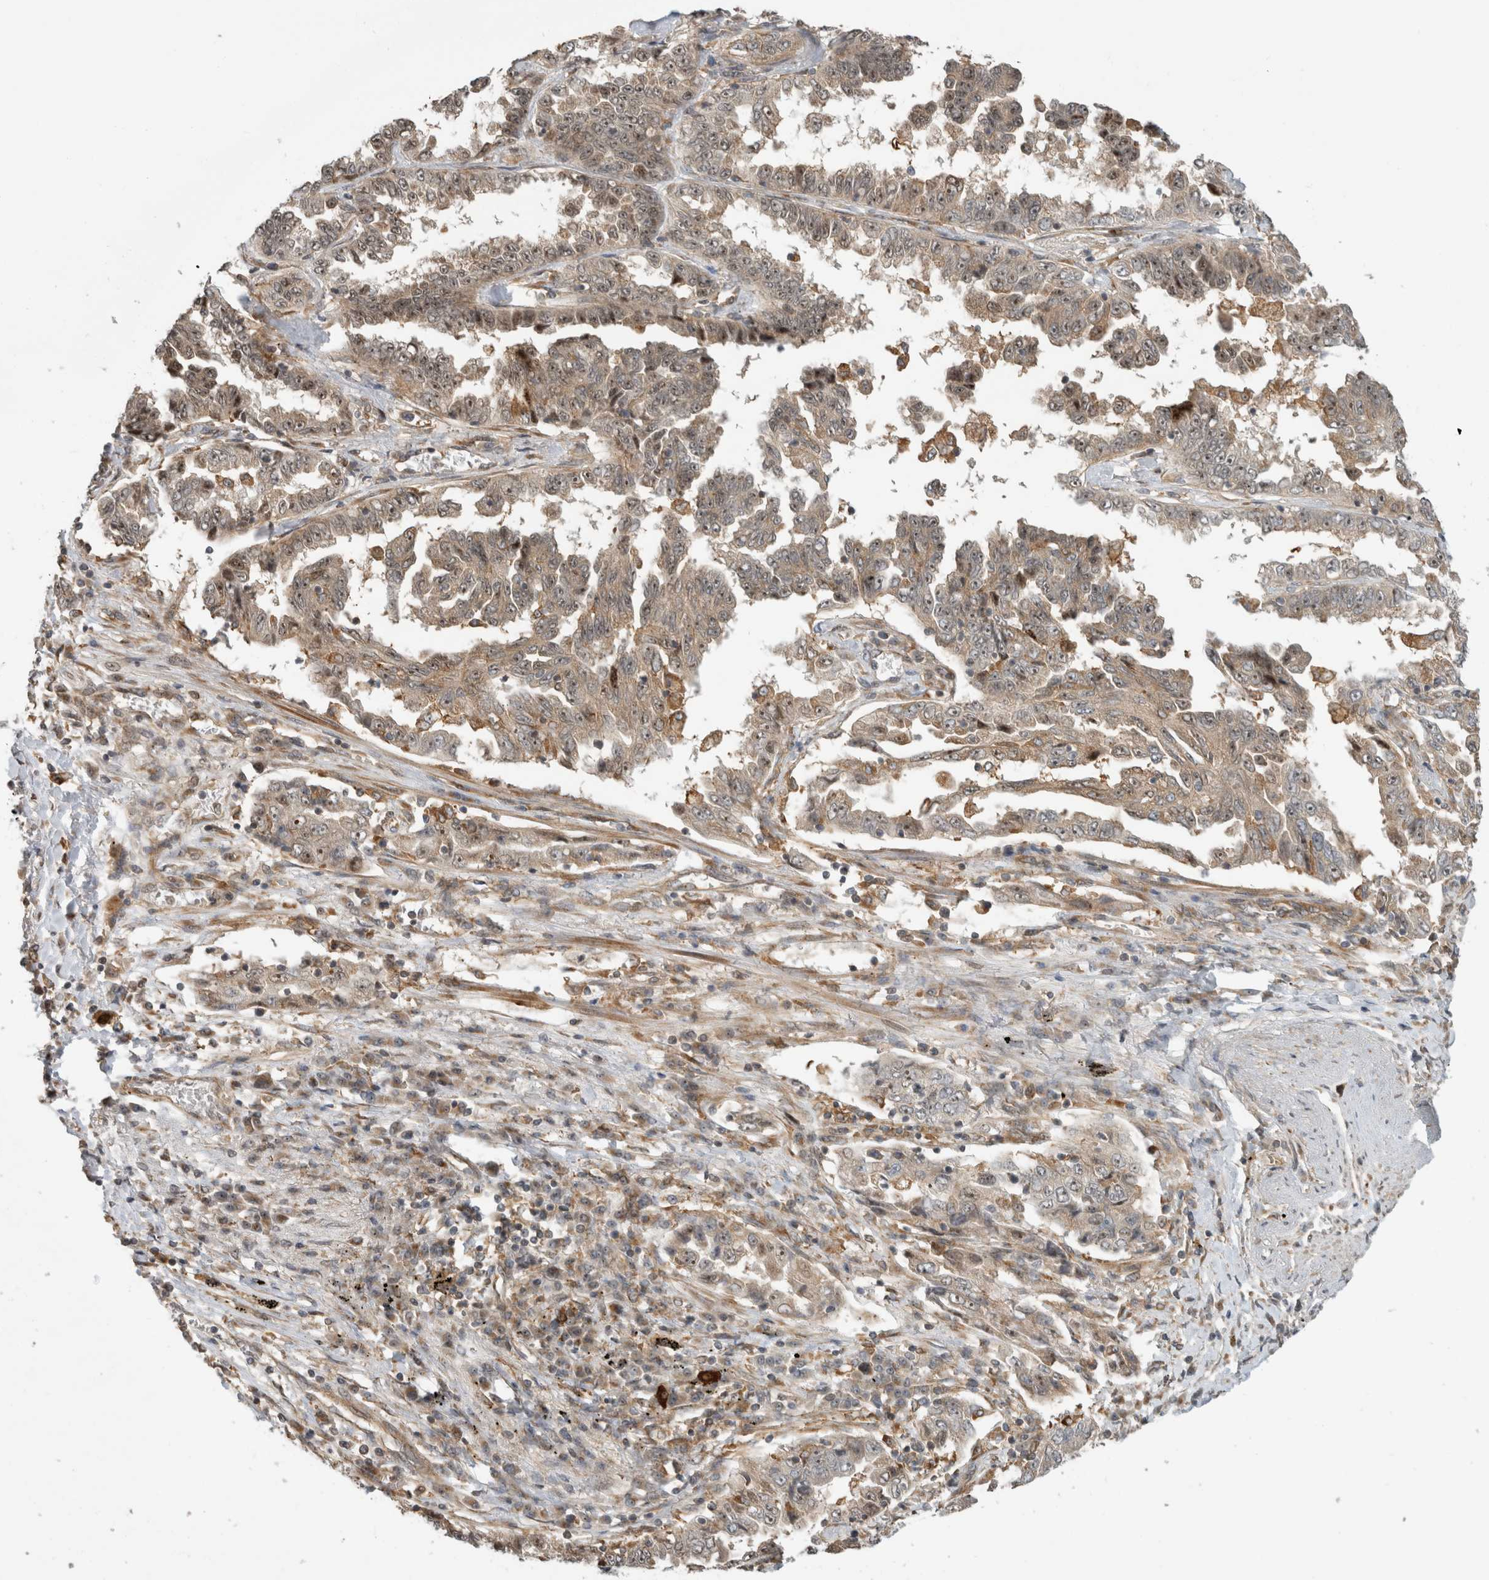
{"staining": {"intensity": "weak", "quantity": ">75%", "location": "cytoplasmic/membranous,nuclear"}, "tissue": "lung cancer", "cell_type": "Tumor cells", "image_type": "cancer", "snomed": [{"axis": "morphology", "description": "Adenocarcinoma, NOS"}, {"axis": "topography", "description": "Lung"}], "caption": "A brown stain labels weak cytoplasmic/membranous and nuclear staining of a protein in human adenocarcinoma (lung) tumor cells. (brown staining indicates protein expression, while blue staining denotes nuclei).", "gene": "WASF2", "patient": {"sex": "female", "age": 51}}